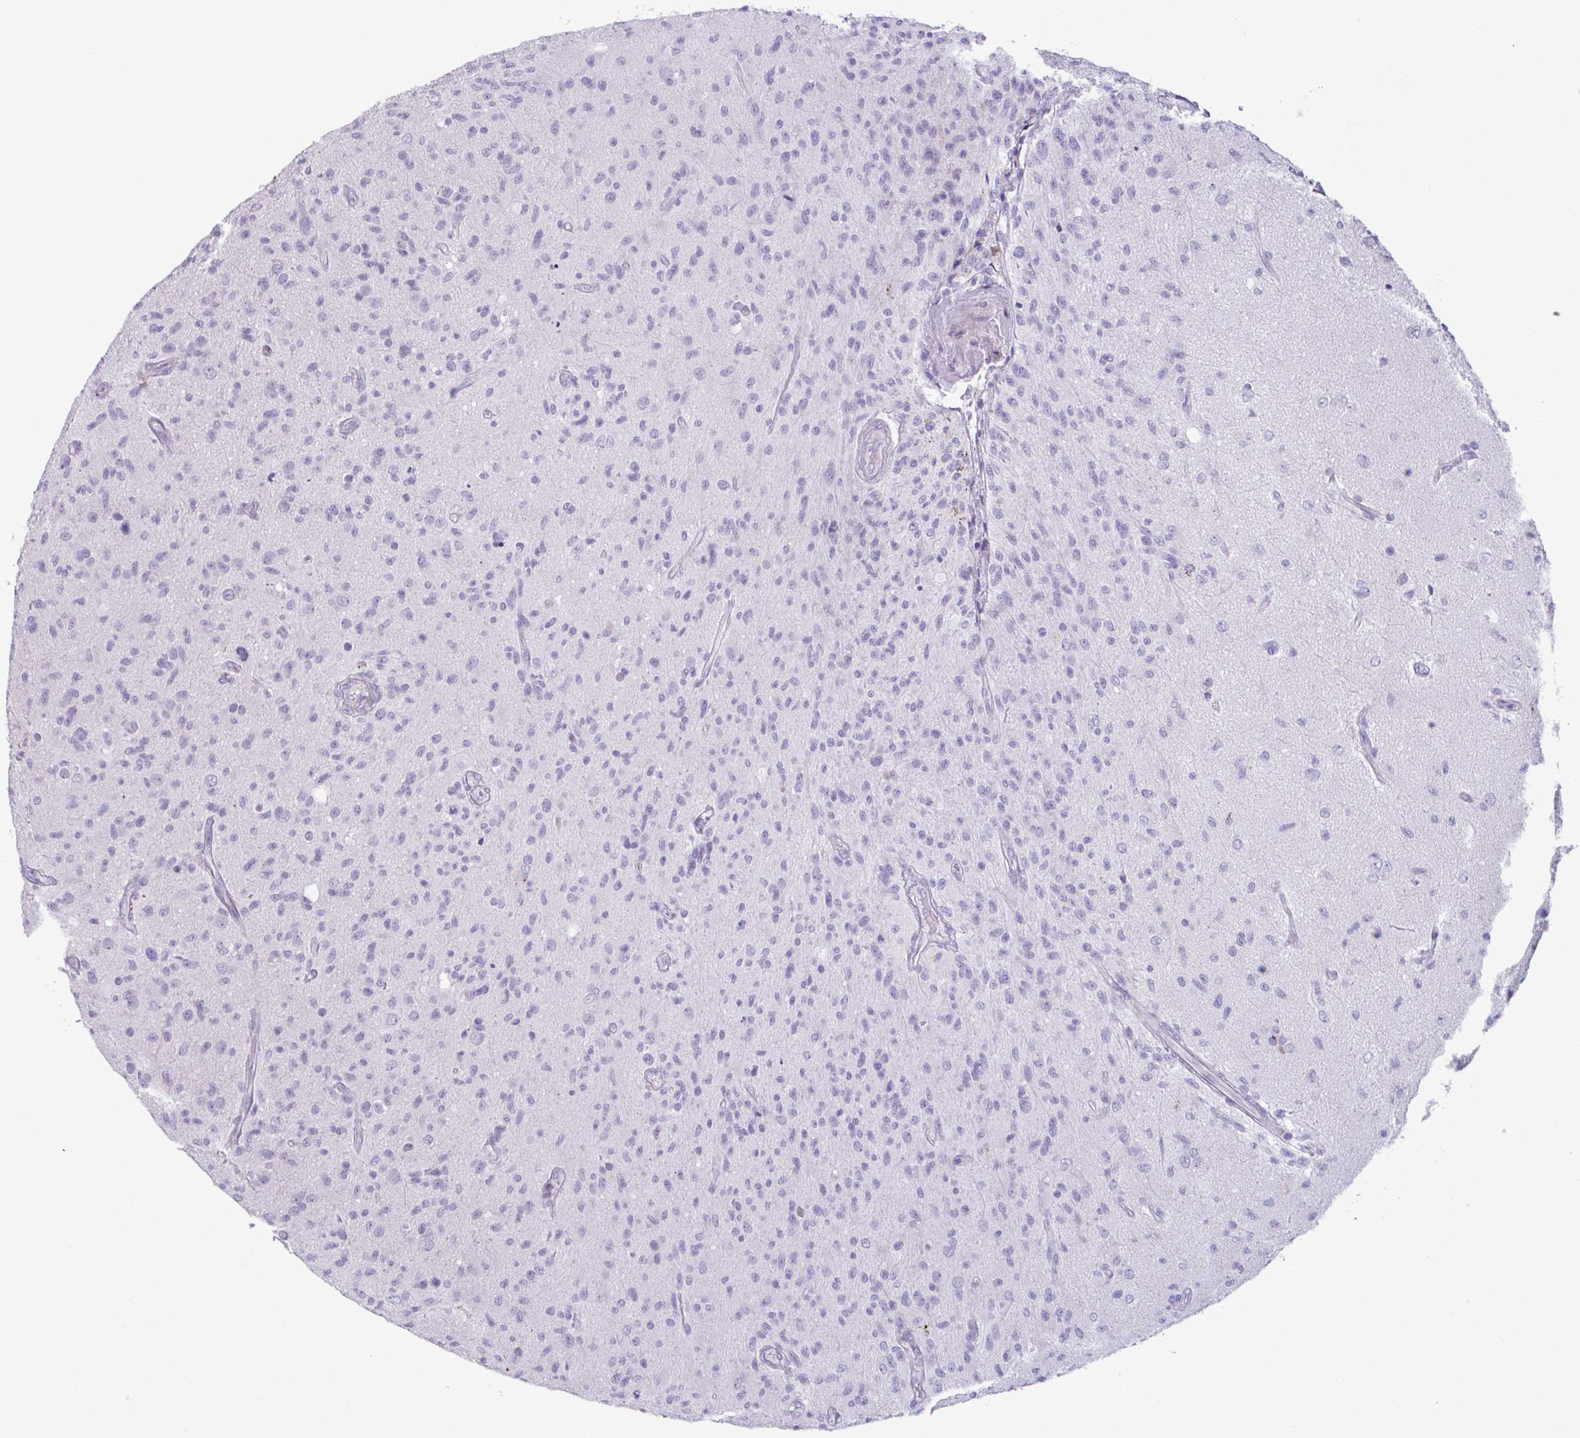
{"staining": {"intensity": "negative", "quantity": "none", "location": "none"}, "tissue": "glioma", "cell_type": "Tumor cells", "image_type": "cancer", "snomed": [{"axis": "morphology", "description": "Glioma, malignant, High grade"}, {"axis": "topography", "description": "Brain"}], "caption": "Malignant high-grade glioma was stained to show a protein in brown. There is no significant positivity in tumor cells.", "gene": "C12orf71", "patient": {"sex": "female", "age": 67}}